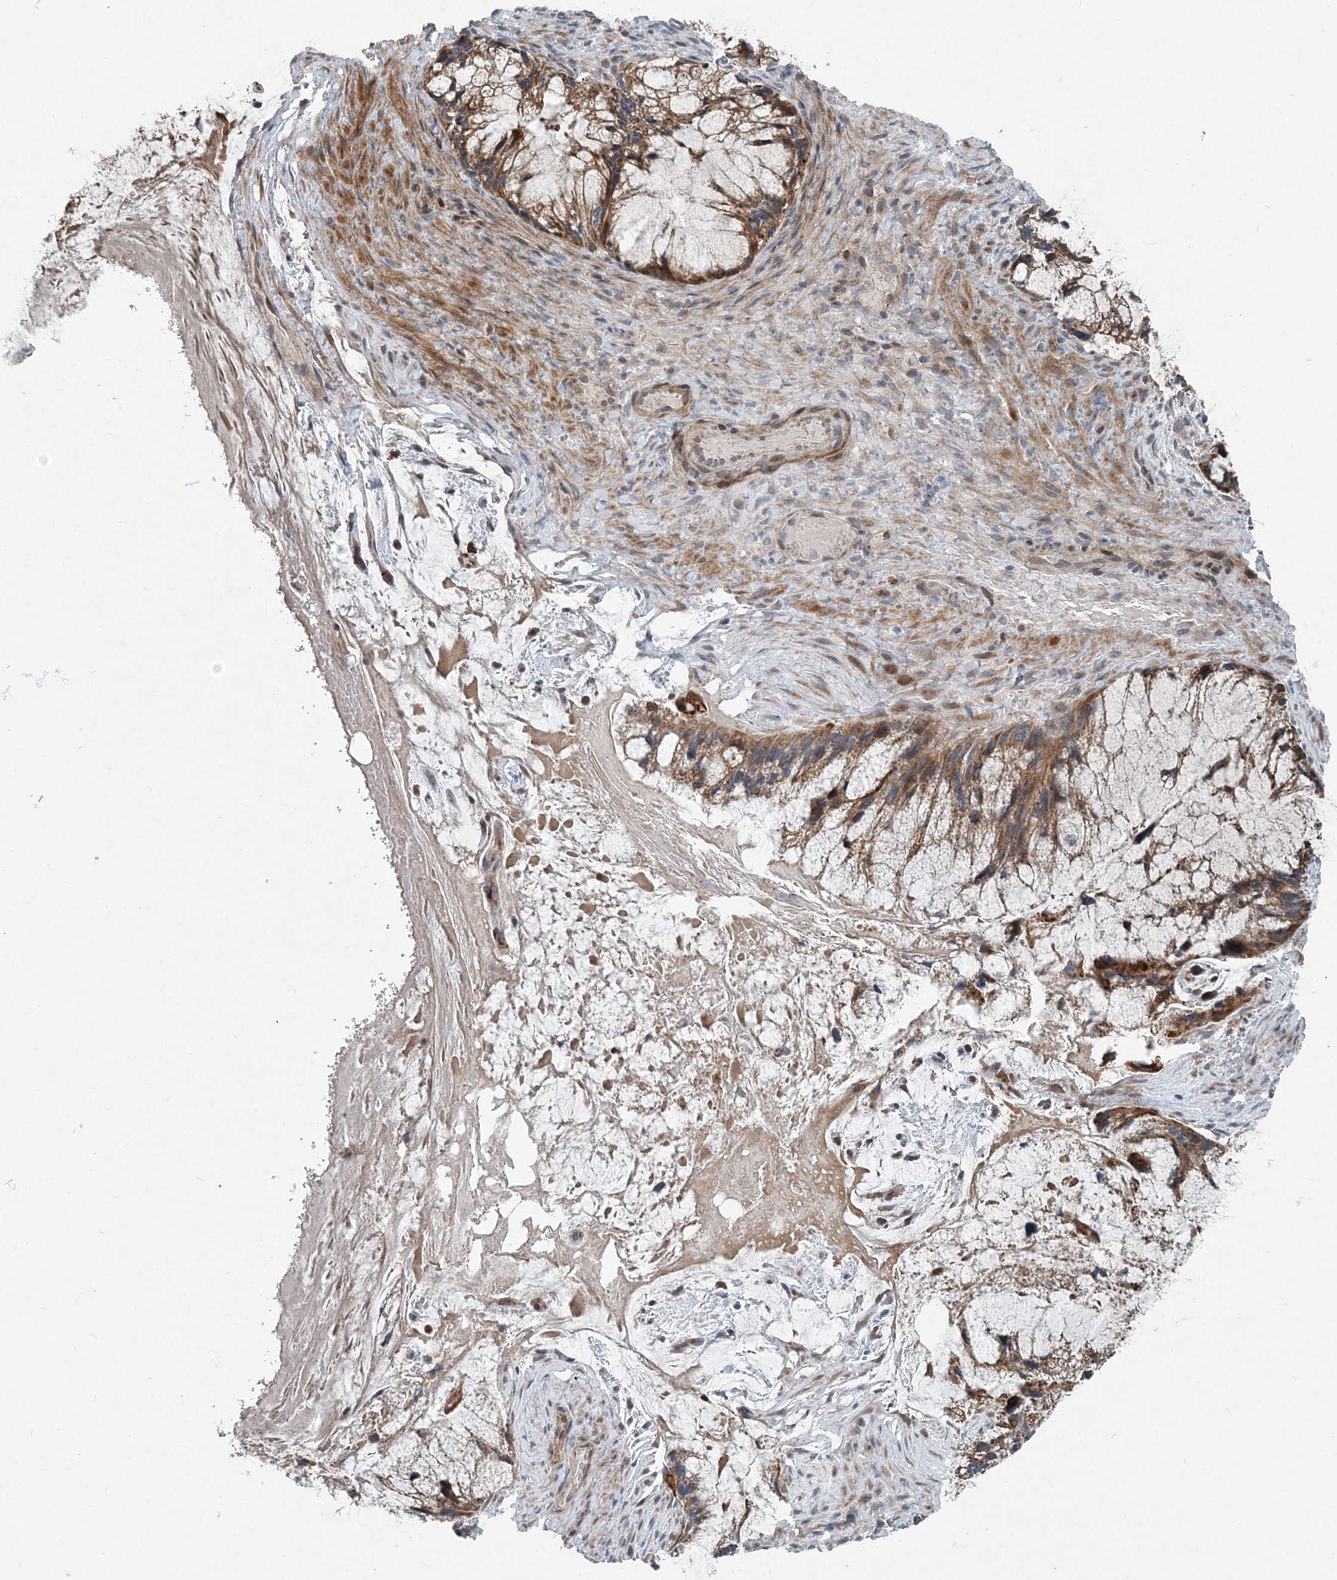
{"staining": {"intensity": "moderate", "quantity": ">75%", "location": "cytoplasmic/membranous"}, "tissue": "ovarian cancer", "cell_type": "Tumor cells", "image_type": "cancer", "snomed": [{"axis": "morphology", "description": "Cystadenocarcinoma, mucinous, NOS"}, {"axis": "topography", "description": "Ovary"}], "caption": "A brown stain labels moderate cytoplasmic/membranous positivity of a protein in human ovarian cancer tumor cells.", "gene": "INTU", "patient": {"sex": "female", "age": 37}}